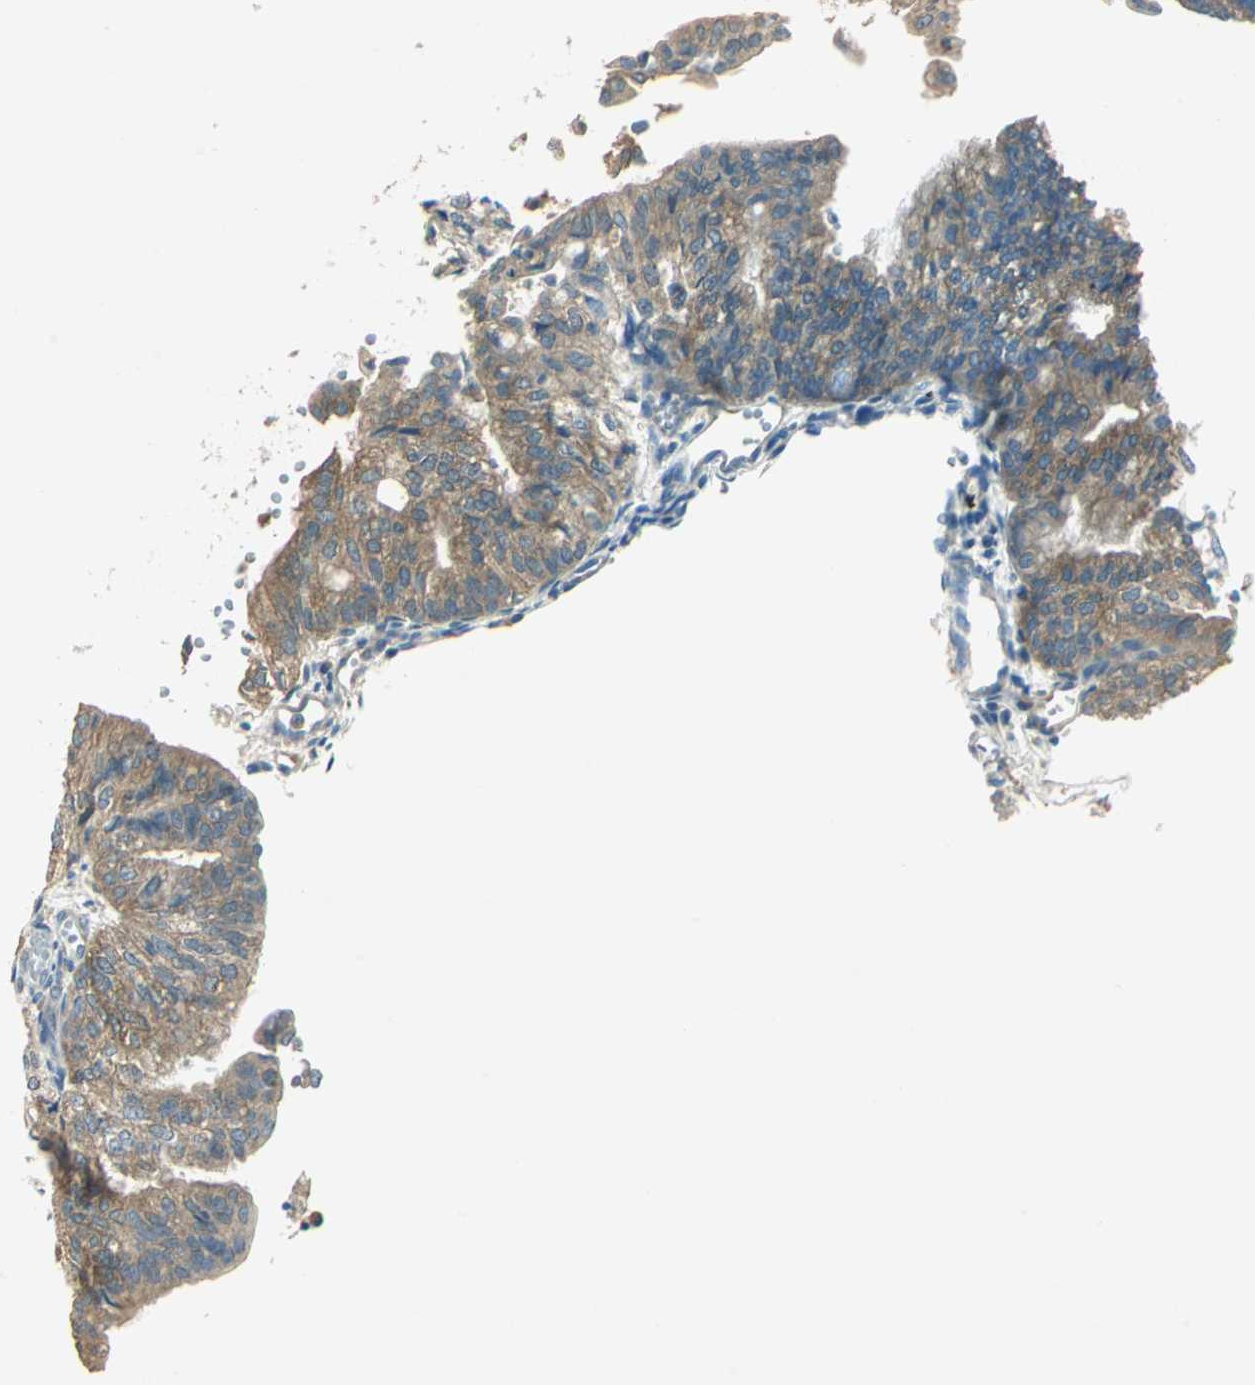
{"staining": {"intensity": "moderate", "quantity": ">75%", "location": "cytoplasmic/membranous"}, "tissue": "endometrial cancer", "cell_type": "Tumor cells", "image_type": "cancer", "snomed": [{"axis": "morphology", "description": "Adenocarcinoma, NOS"}, {"axis": "topography", "description": "Endometrium"}], "caption": "IHC micrograph of human endometrial cancer stained for a protein (brown), which demonstrates medium levels of moderate cytoplasmic/membranous expression in about >75% of tumor cells.", "gene": "SHC2", "patient": {"sex": "female", "age": 59}}